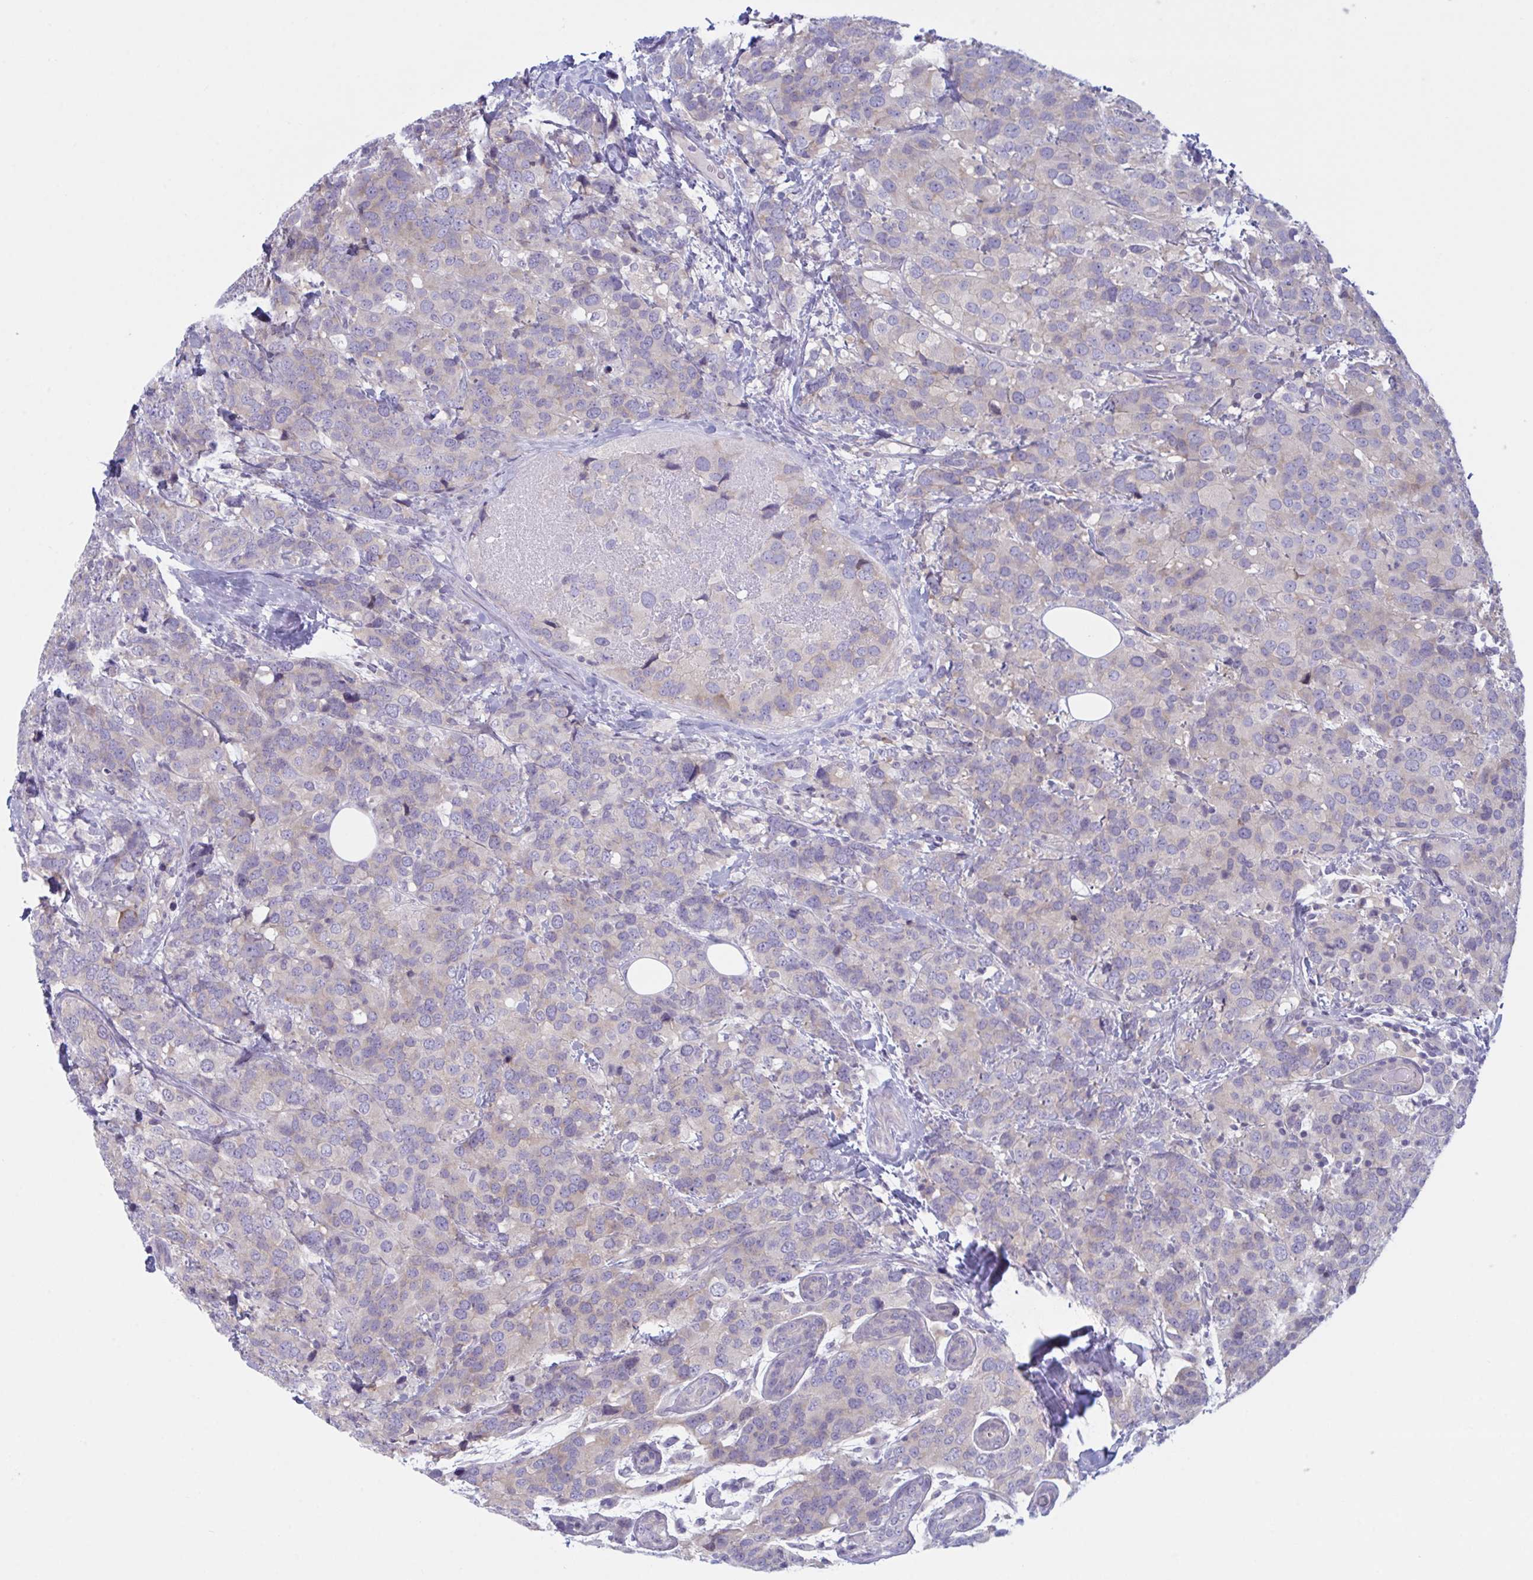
{"staining": {"intensity": "negative", "quantity": "none", "location": "none"}, "tissue": "breast cancer", "cell_type": "Tumor cells", "image_type": "cancer", "snomed": [{"axis": "morphology", "description": "Lobular carcinoma"}, {"axis": "topography", "description": "Breast"}], "caption": "Protein analysis of breast lobular carcinoma reveals no significant positivity in tumor cells.", "gene": "NAA30", "patient": {"sex": "female", "age": 59}}